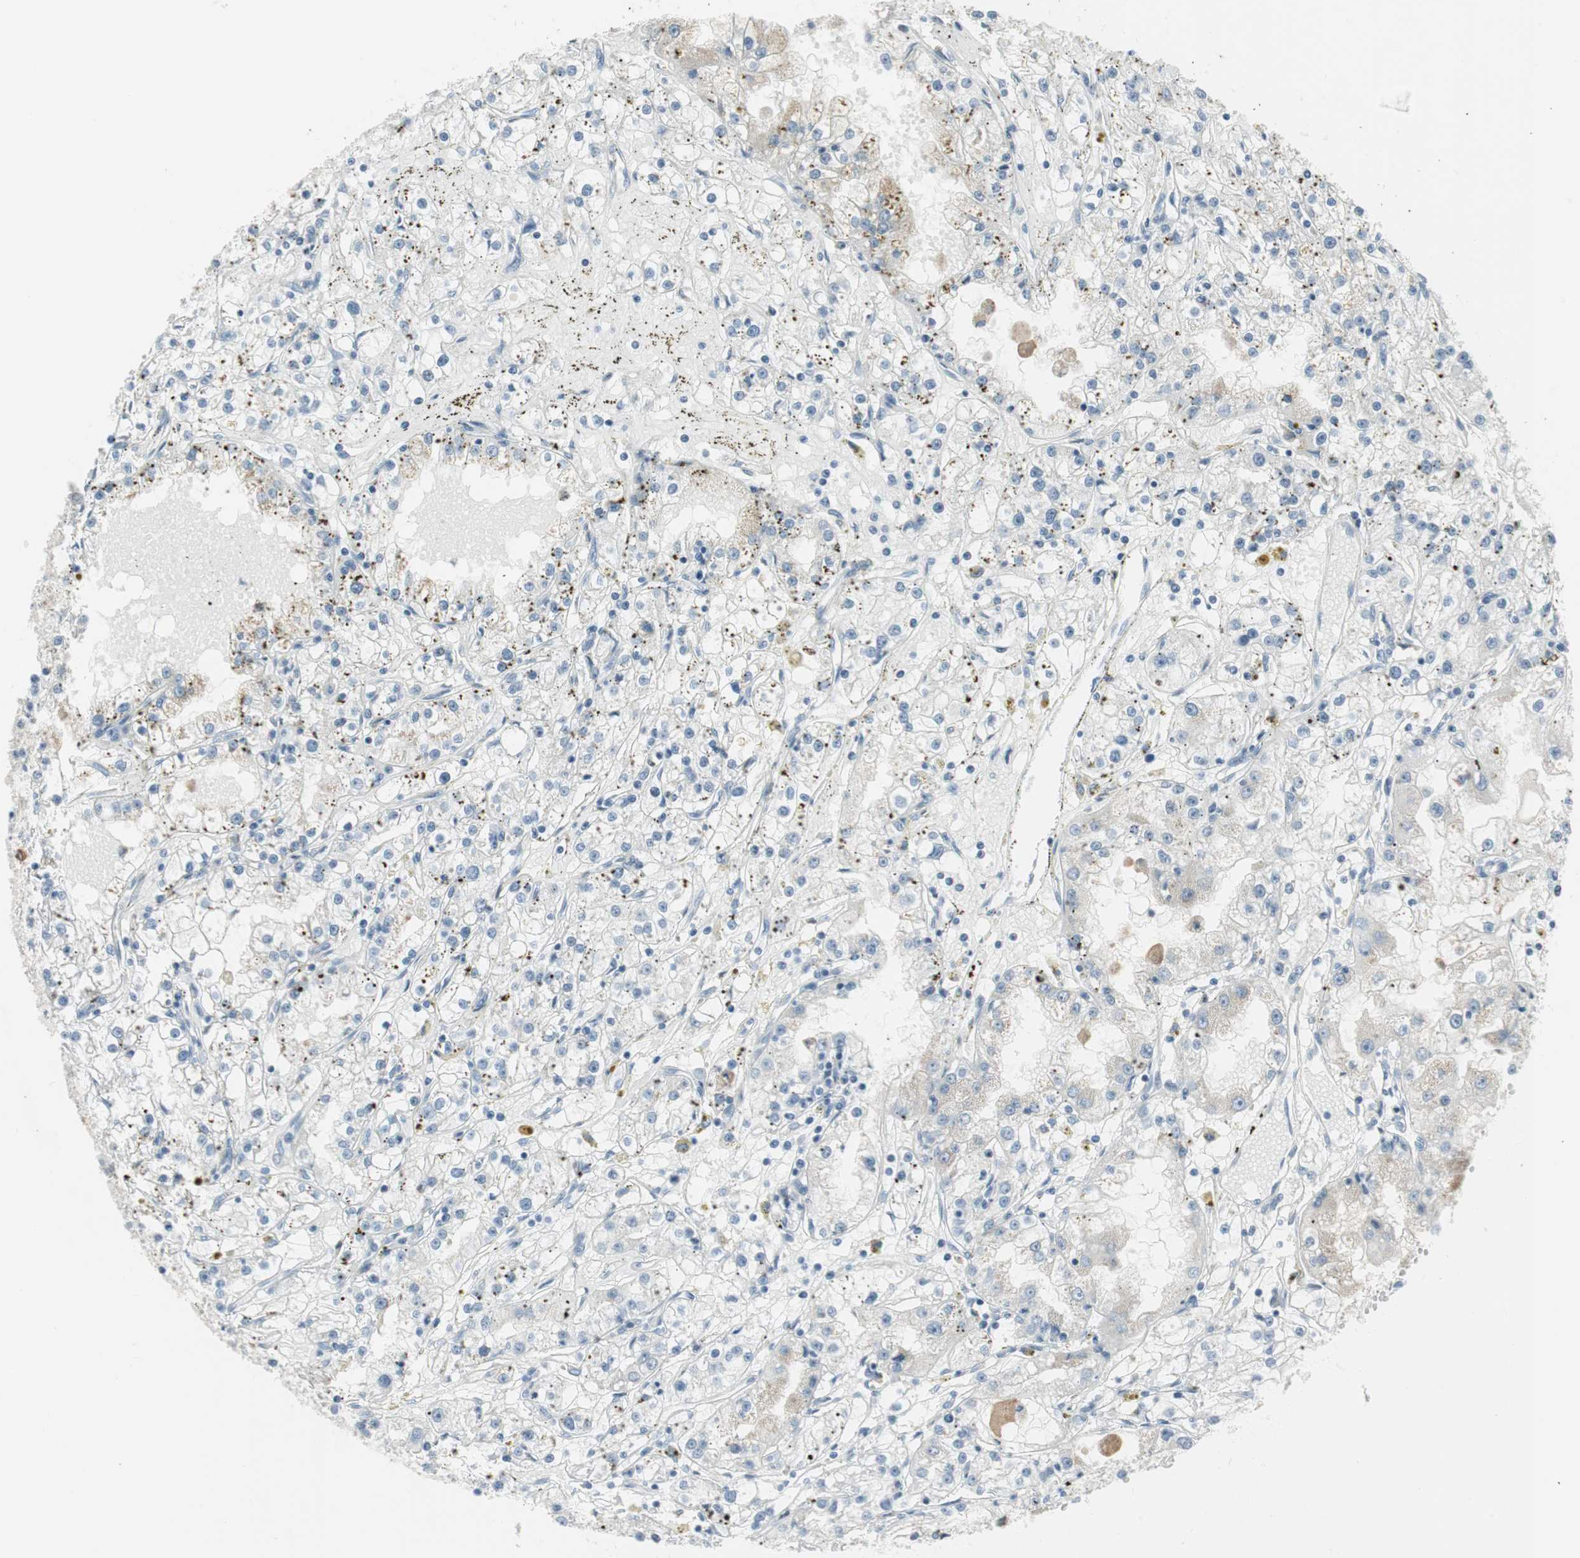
{"staining": {"intensity": "negative", "quantity": "none", "location": "none"}, "tissue": "renal cancer", "cell_type": "Tumor cells", "image_type": "cancer", "snomed": [{"axis": "morphology", "description": "Adenocarcinoma, NOS"}, {"axis": "topography", "description": "Kidney"}], "caption": "Immunohistochemistry (IHC) image of neoplastic tissue: renal adenocarcinoma stained with DAB (3,3'-diaminobenzidine) demonstrates no significant protein expression in tumor cells.", "gene": "AGR2", "patient": {"sex": "male", "age": 56}}